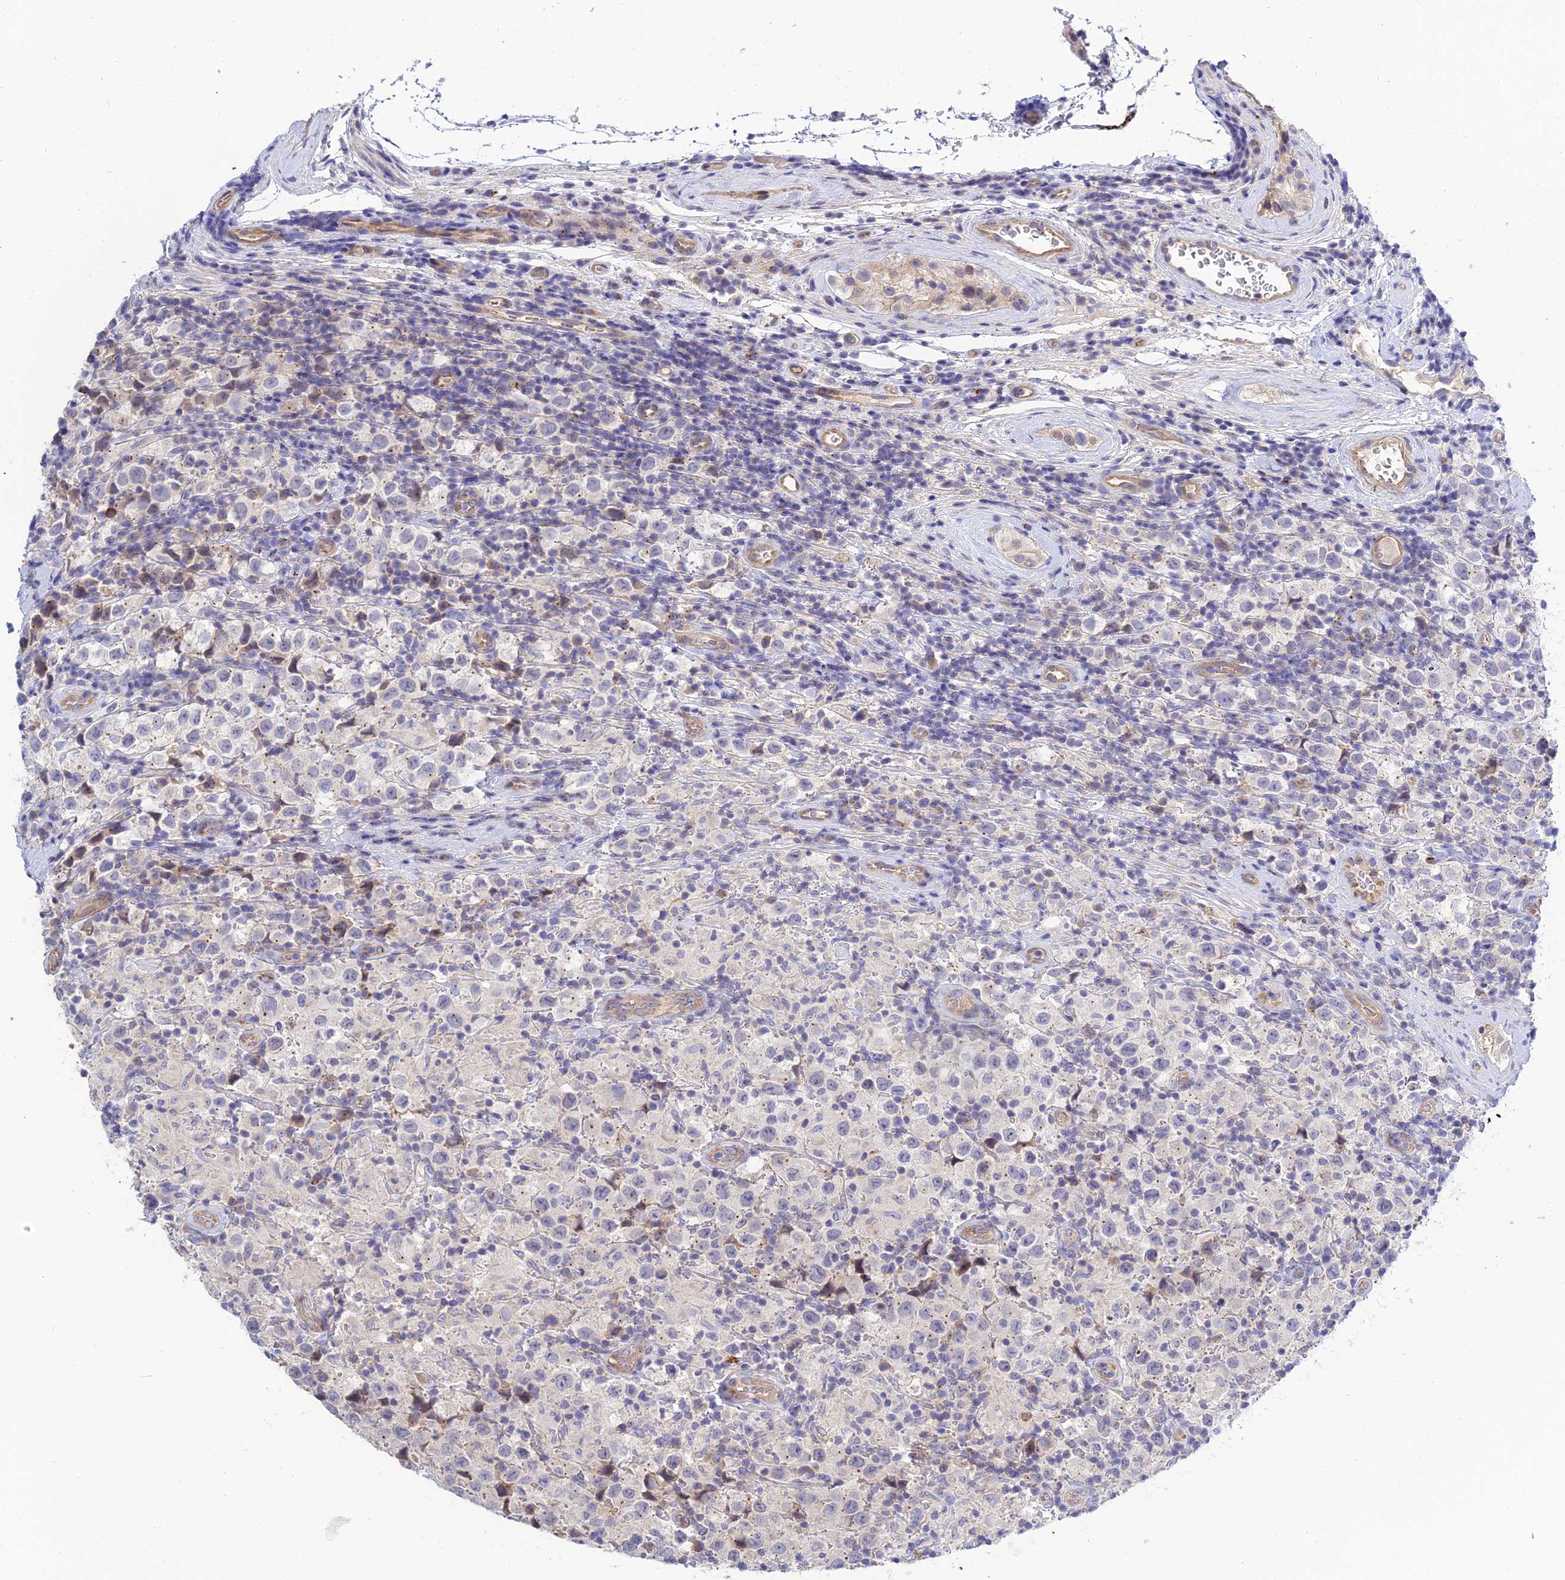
{"staining": {"intensity": "negative", "quantity": "none", "location": "none"}, "tissue": "testis cancer", "cell_type": "Tumor cells", "image_type": "cancer", "snomed": [{"axis": "morphology", "description": "Seminoma, NOS"}, {"axis": "morphology", "description": "Carcinoma, Embryonal, NOS"}, {"axis": "topography", "description": "Testis"}], "caption": "High power microscopy photomicrograph of an IHC micrograph of testis cancer, revealing no significant expression in tumor cells.", "gene": "APOBEC3H", "patient": {"sex": "male", "age": 41}}